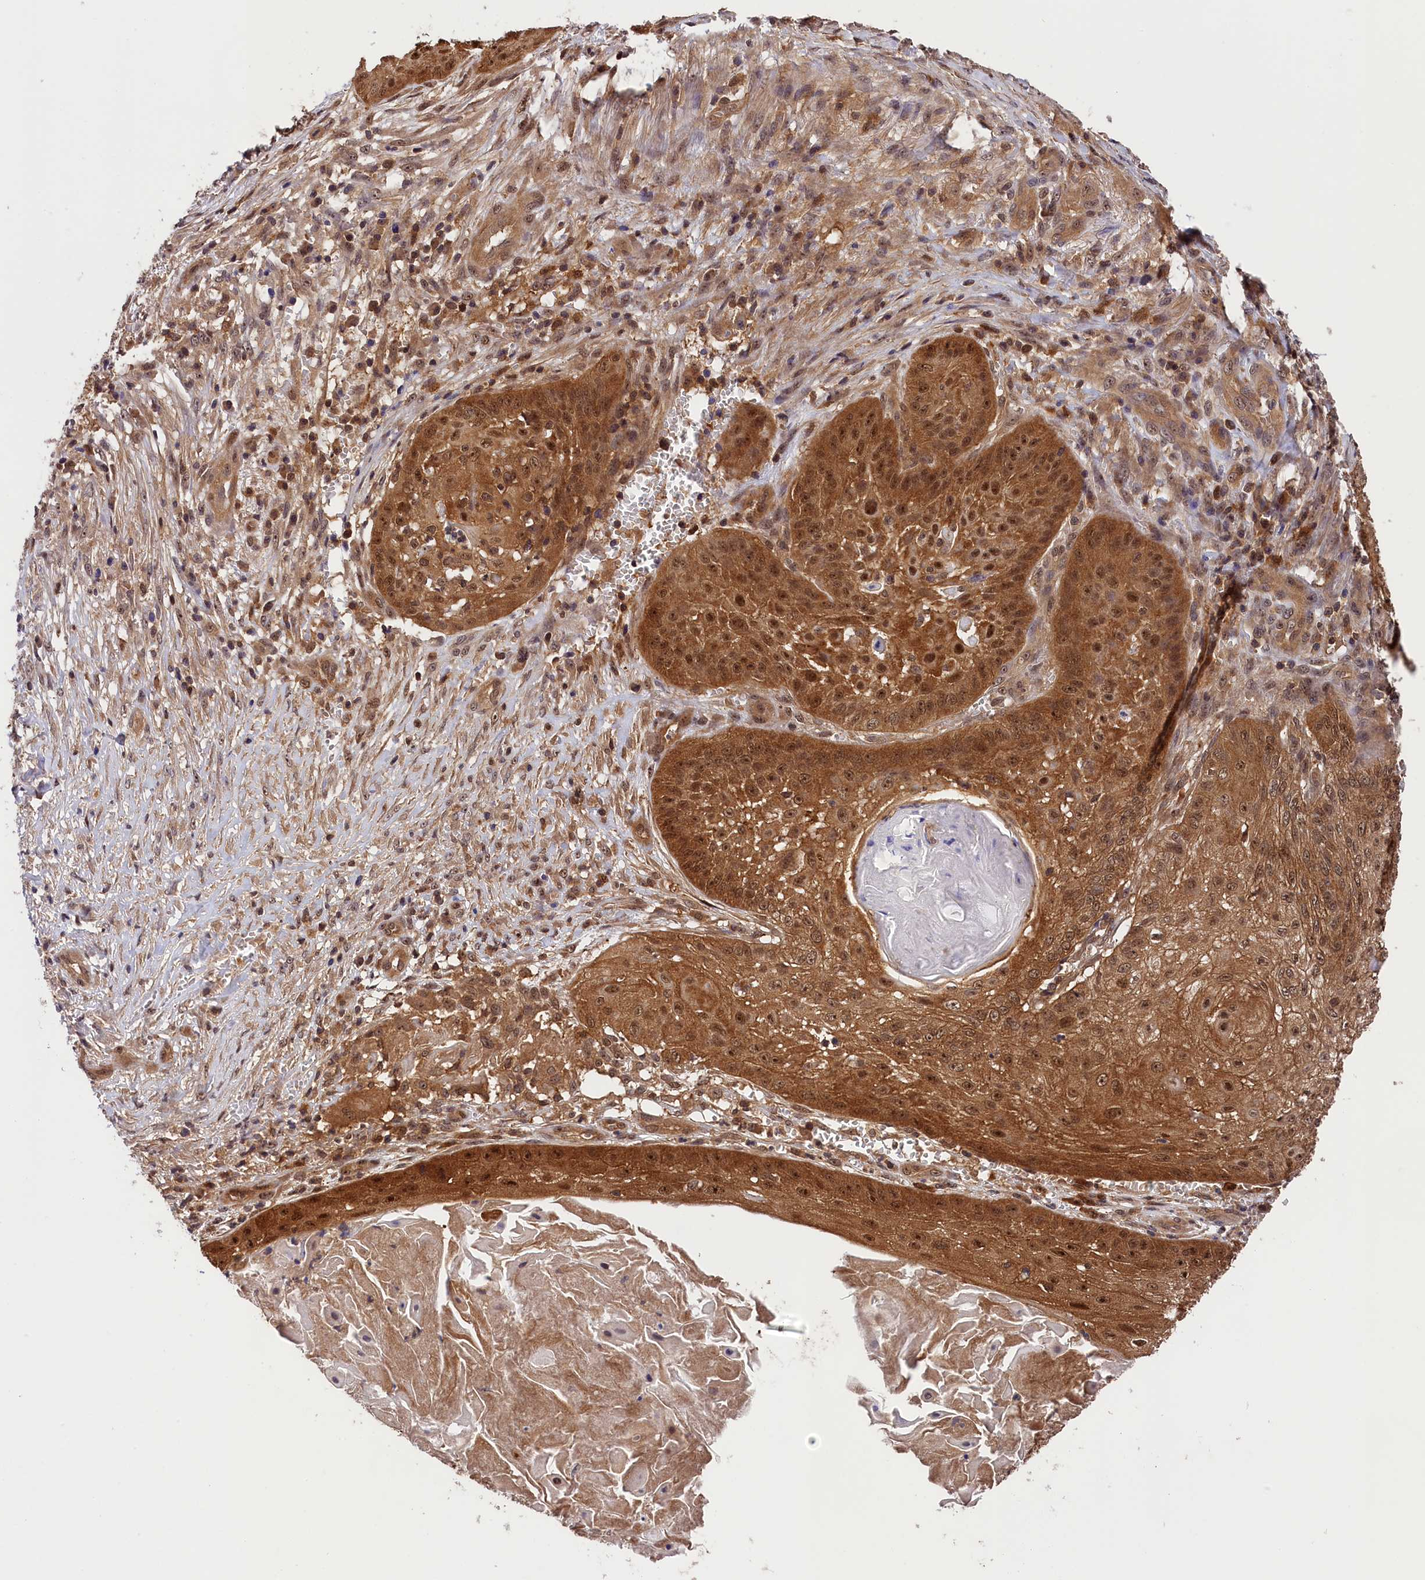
{"staining": {"intensity": "moderate", "quantity": ">75%", "location": "cytoplasmic/membranous,nuclear"}, "tissue": "skin cancer", "cell_type": "Tumor cells", "image_type": "cancer", "snomed": [{"axis": "morphology", "description": "Squamous cell carcinoma, NOS"}, {"axis": "topography", "description": "Skin"}], "caption": "Human skin cancer (squamous cell carcinoma) stained with a brown dye displays moderate cytoplasmic/membranous and nuclear positive staining in about >75% of tumor cells.", "gene": "EIF6", "patient": {"sex": "male", "age": 70}}